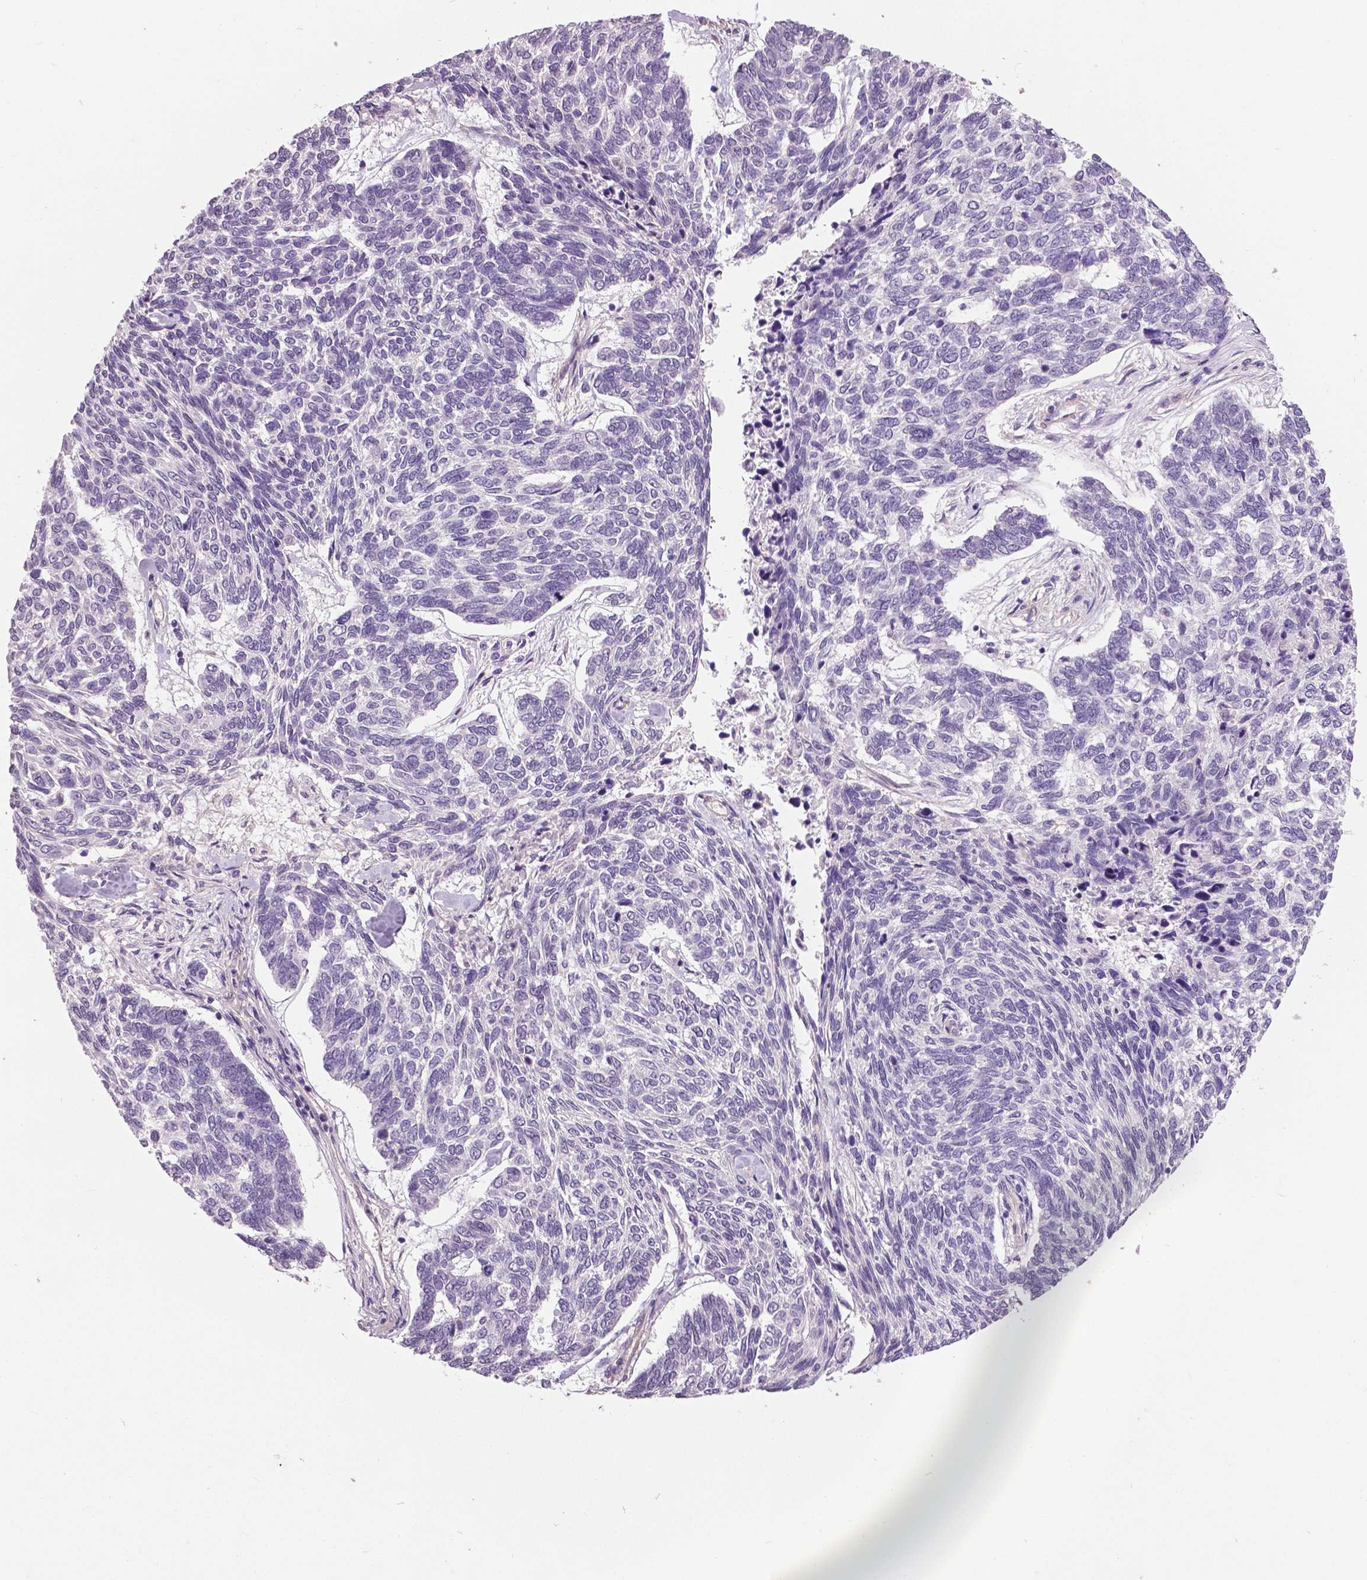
{"staining": {"intensity": "negative", "quantity": "none", "location": "none"}, "tissue": "skin cancer", "cell_type": "Tumor cells", "image_type": "cancer", "snomed": [{"axis": "morphology", "description": "Basal cell carcinoma"}, {"axis": "topography", "description": "Skin"}], "caption": "Skin cancer (basal cell carcinoma) stained for a protein using IHC reveals no staining tumor cells.", "gene": "FOXA1", "patient": {"sex": "female", "age": 65}}